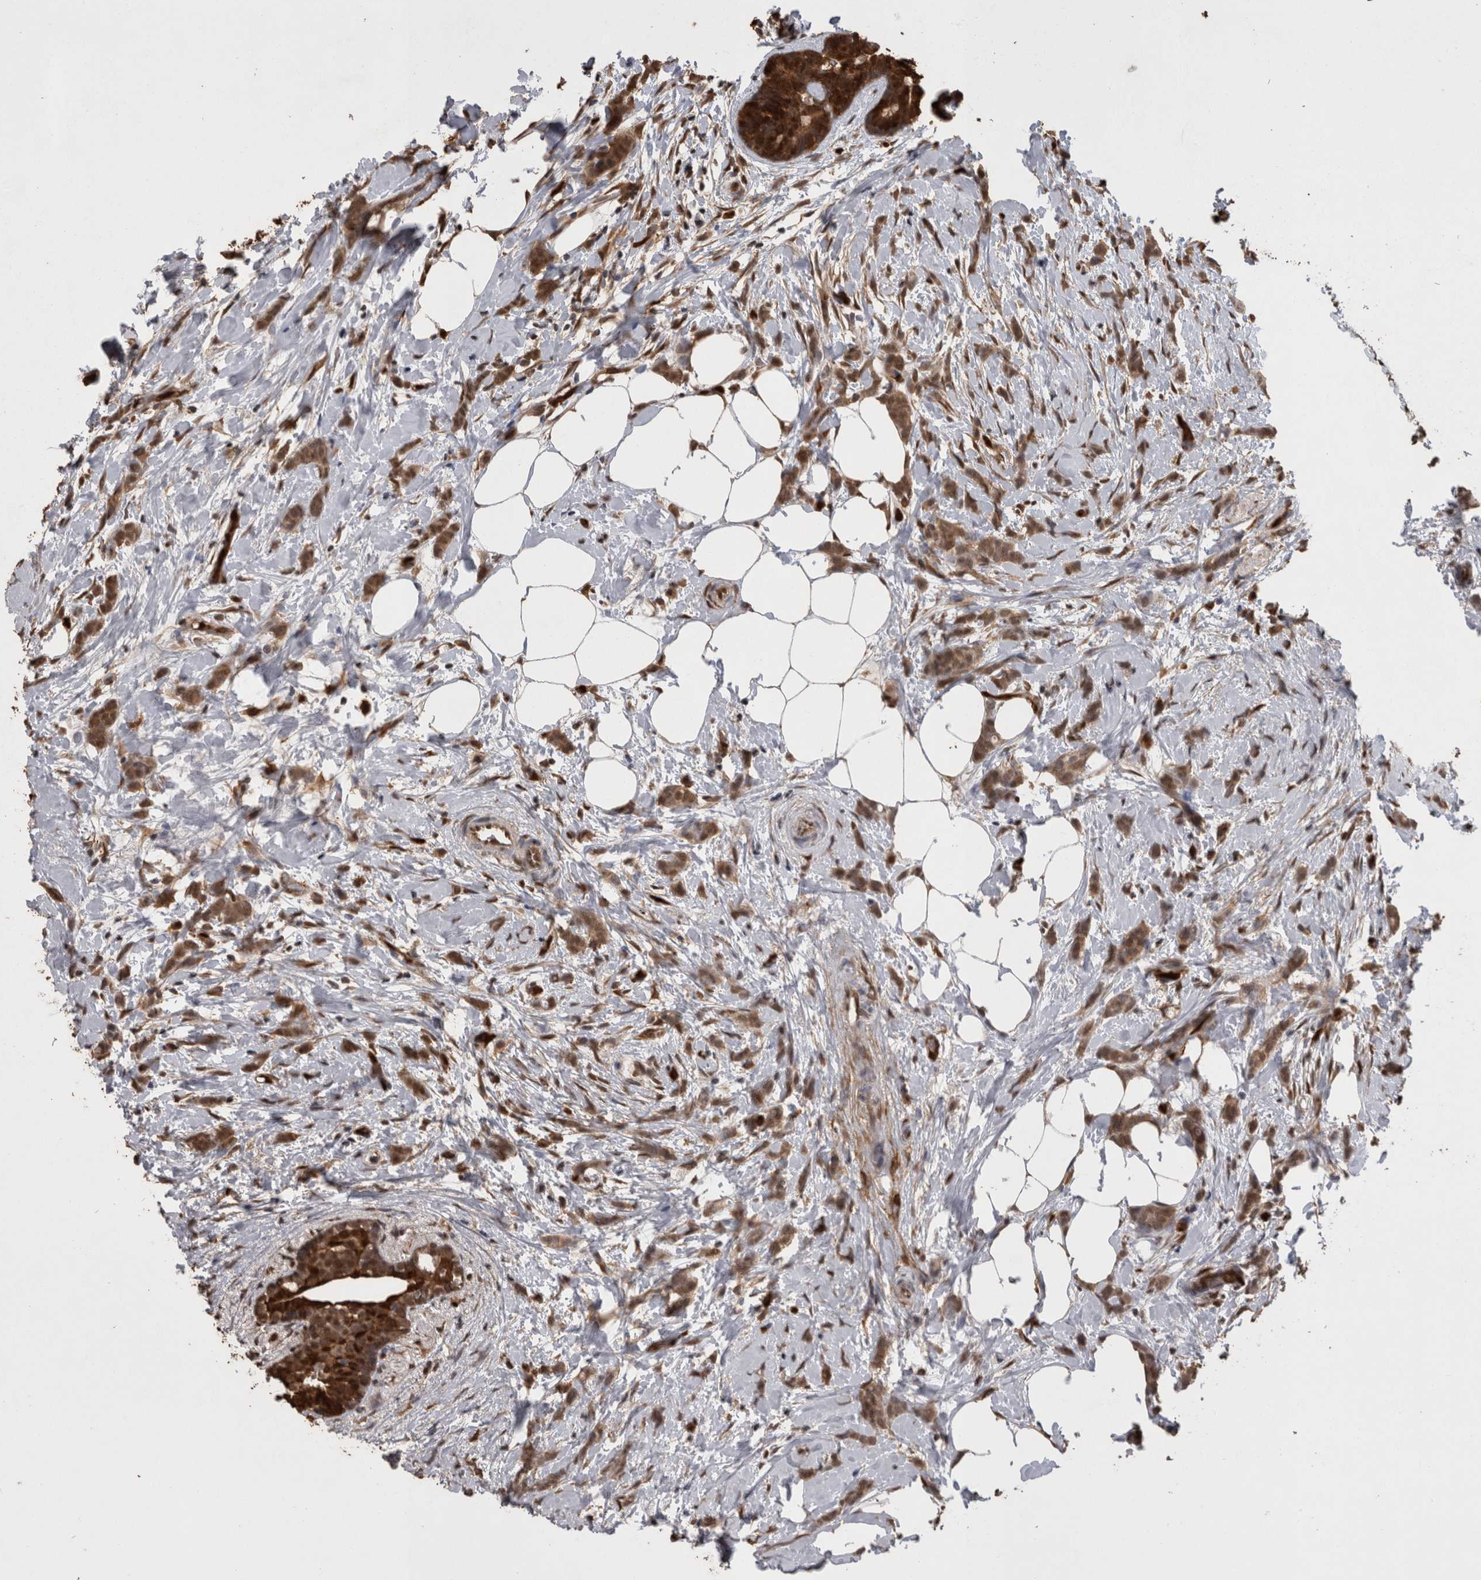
{"staining": {"intensity": "moderate", "quantity": ">75%", "location": "cytoplasmic/membranous,nuclear"}, "tissue": "breast cancer", "cell_type": "Tumor cells", "image_type": "cancer", "snomed": [{"axis": "morphology", "description": "Lobular carcinoma, in situ"}, {"axis": "morphology", "description": "Lobular carcinoma"}, {"axis": "topography", "description": "Breast"}], "caption": "An immunohistochemistry (IHC) photomicrograph of neoplastic tissue is shown. Protein staining in brown highlights moderate cytoplasmic/membranous and nuclear positivity in breast cancer within tumor cells.", "gene": "LXN", "patient": {"sex": "female", "age": 41}}